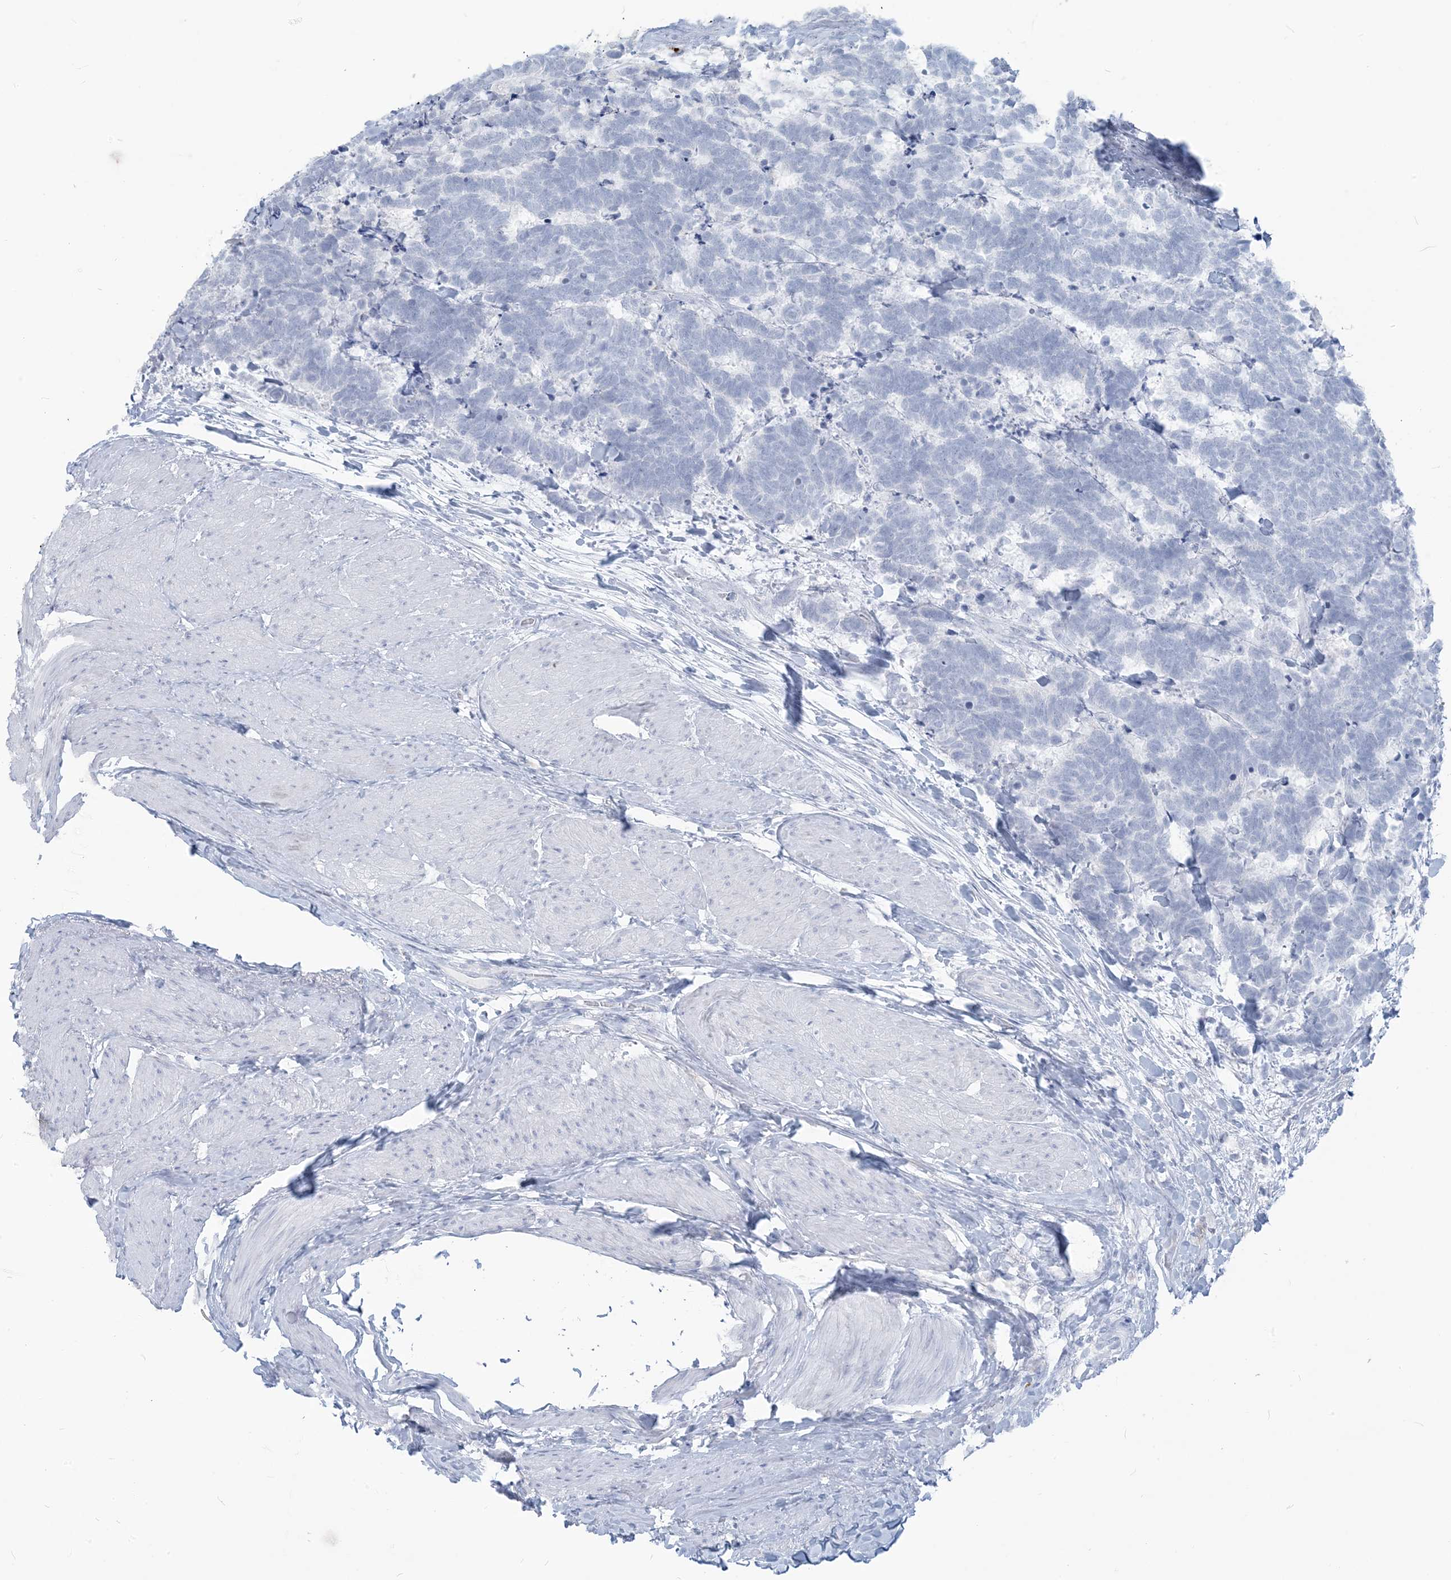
{"staining": {"intensity": "negative", "quantity": "none", "location": "none"}, "tissue": "carcinoid", "cell_type": "Tumor cells", "image_type": "cancer", "snomed": [{"axis": "morphology", "description": "Carcinoma, NOS"}, {"axis": "morphology", "description": "Carcinoid, malignant, NOS"}, {"axis": "topography", "description": "Urinary bladder"}], "caption": "IHC of human malignant carcinoid reveals no expression in tumor cells.", "gene": "HLA-DRB1", "patient": {"sex": "male", "age": 57}}